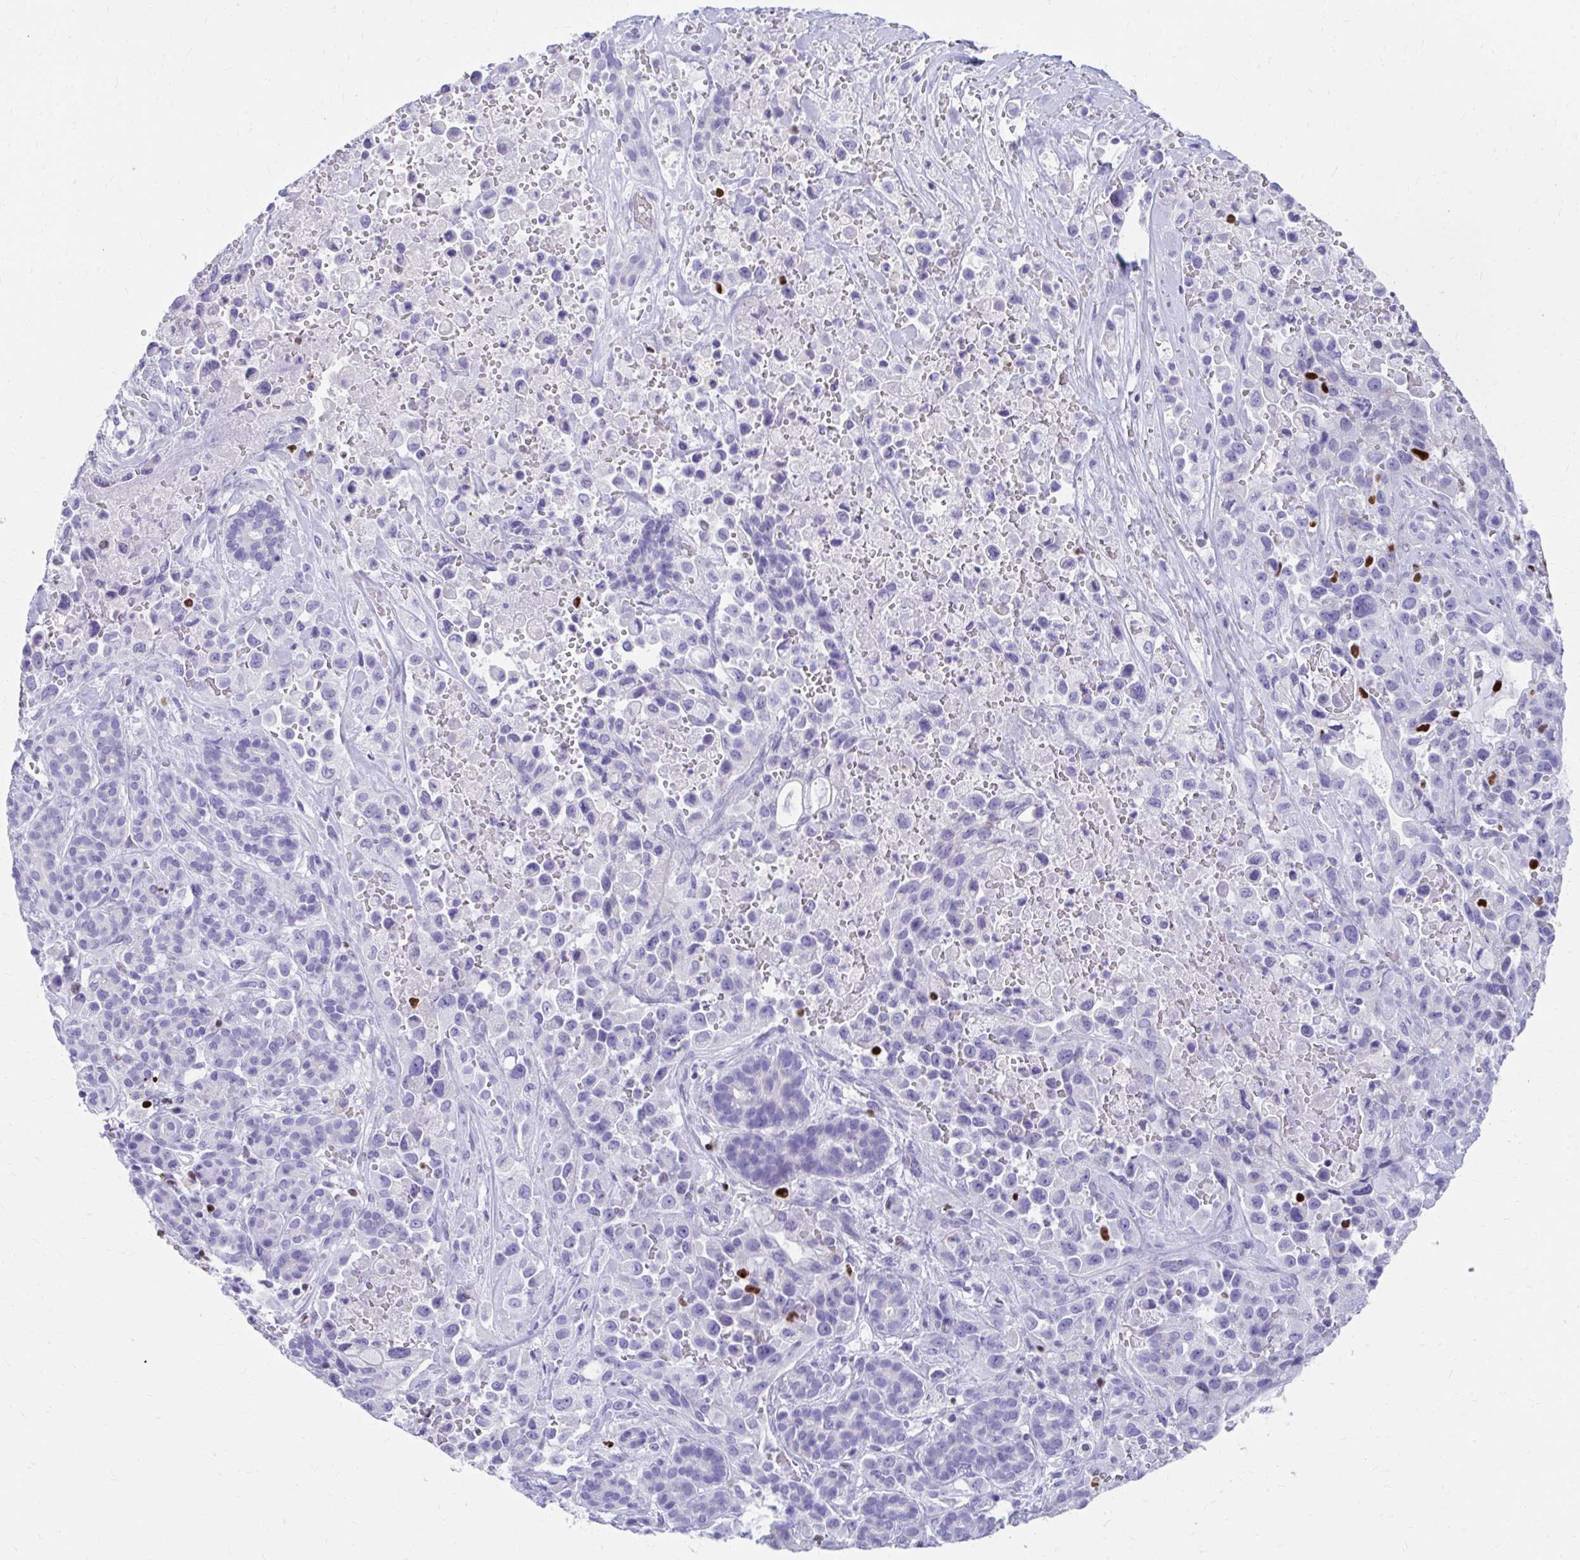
{"staining": {"intensity": "negative", "quantity": "none", "location": "none"}, "tissue": "pancreatic cancer", "cell_type": "Tumor cells", "image_type": "cancer", "snomed": [{"axis": "morphology", "description": "Adenocarcinoma, NOS"}, {"axis": "topography", "description": "Pancreas"}], "caption": "Immunohistochemistry photomicrograph of human pancreatic cancer (adenocarcinoma) stained for a protein (brown), which exhibits no positivity in tumor cells.", "gene": "RUNX3", "patient": {"sex": "male", "age": 44}}